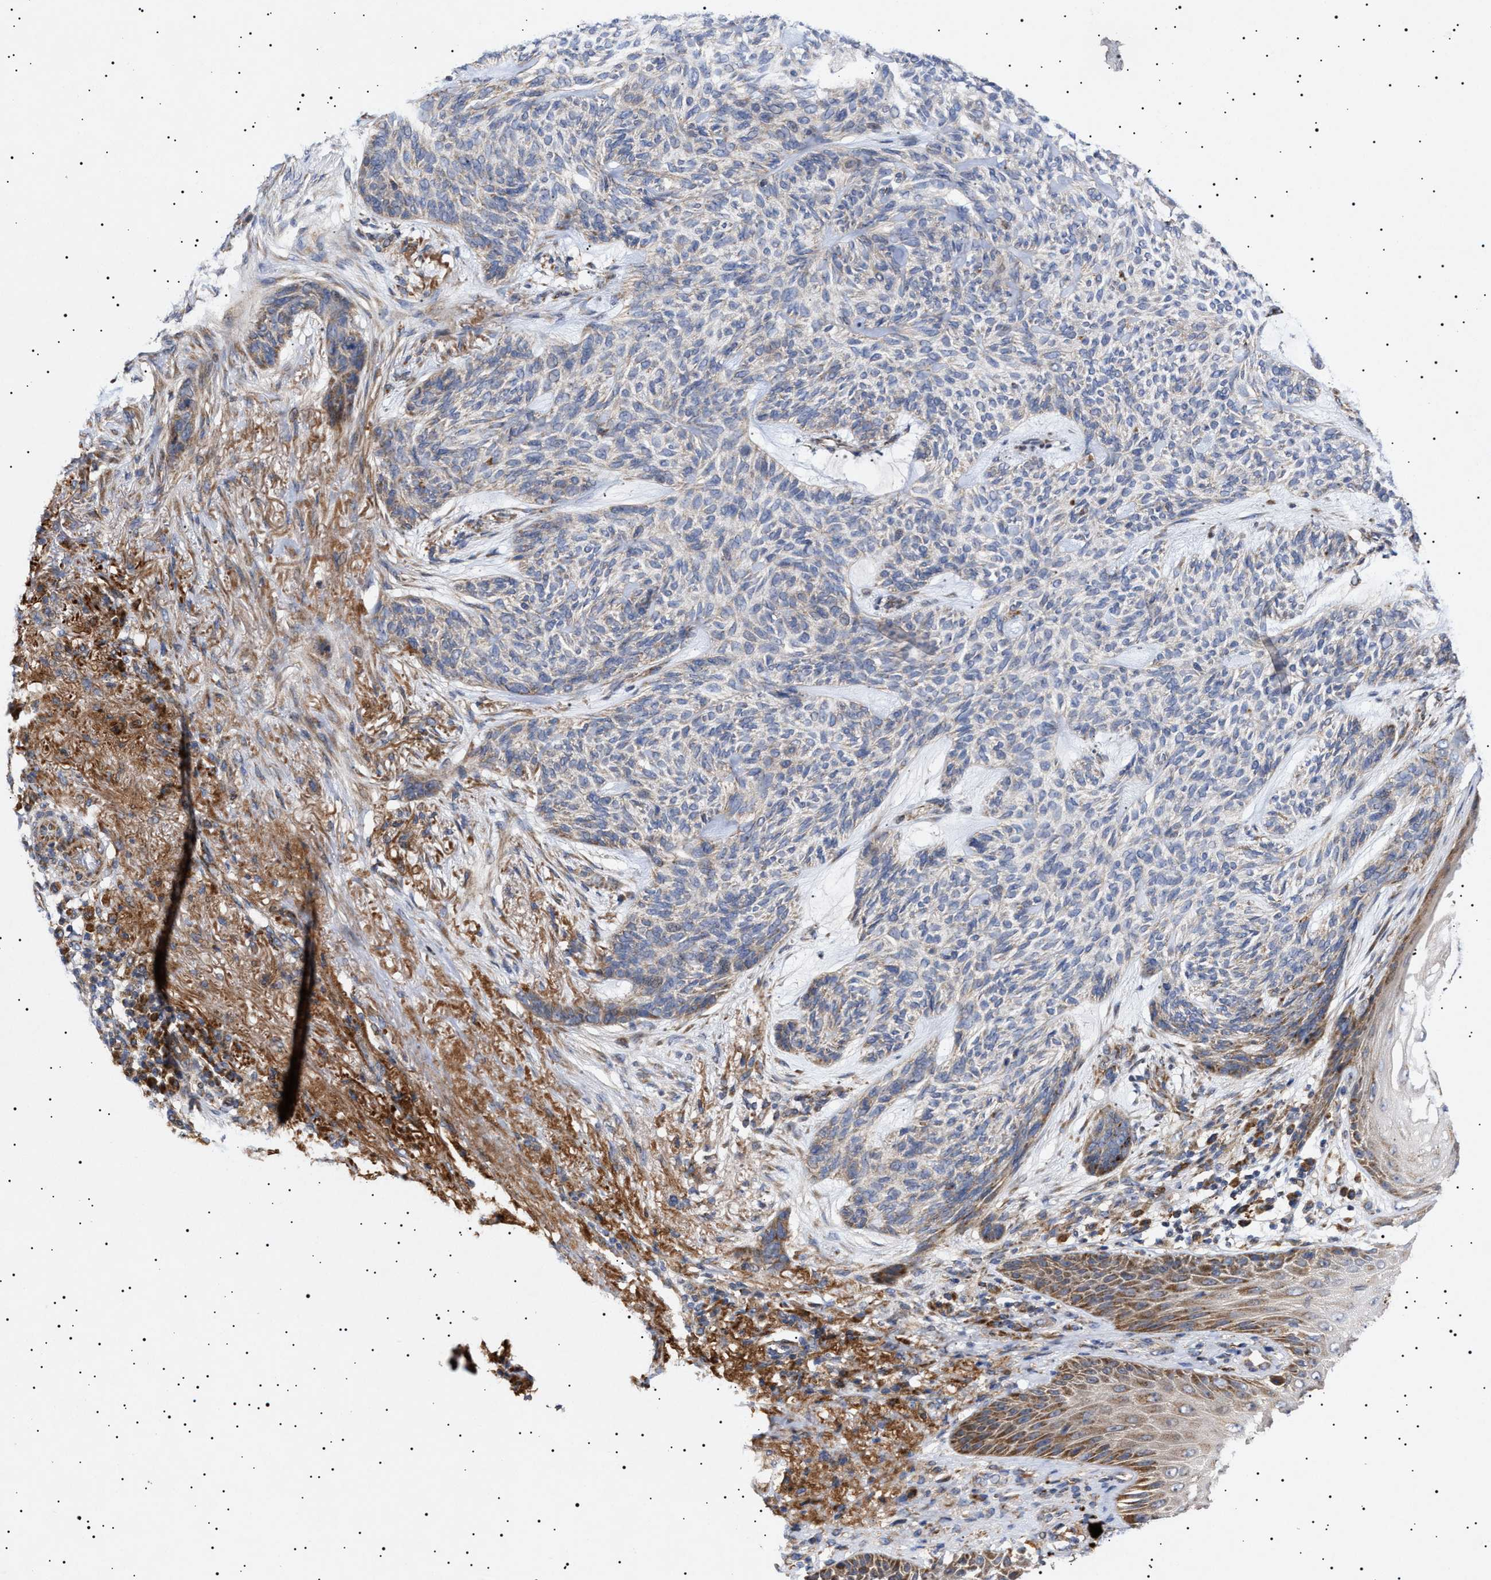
{"staining": {"intensity": "weak", "quantity": "25%-75%", "location": "cytoplasmic/membranous"}, "tissue": "skin cancer", "cell_type": "Tumor cells", "image_type": "cancer", "snomed": [{"axis": "morphology", "description": "Basal cell carcinoma"}, {"axis": "topography", "description": "Skin"}], "caption": "Basal cell carcinoma (skin) stained with IHC shows weak cytoplasmic/membranous positivity in approximately 25%-75% of tumor cells.", "gene": "MRPL10", "patient": {"sex": "male", "age": 55}}